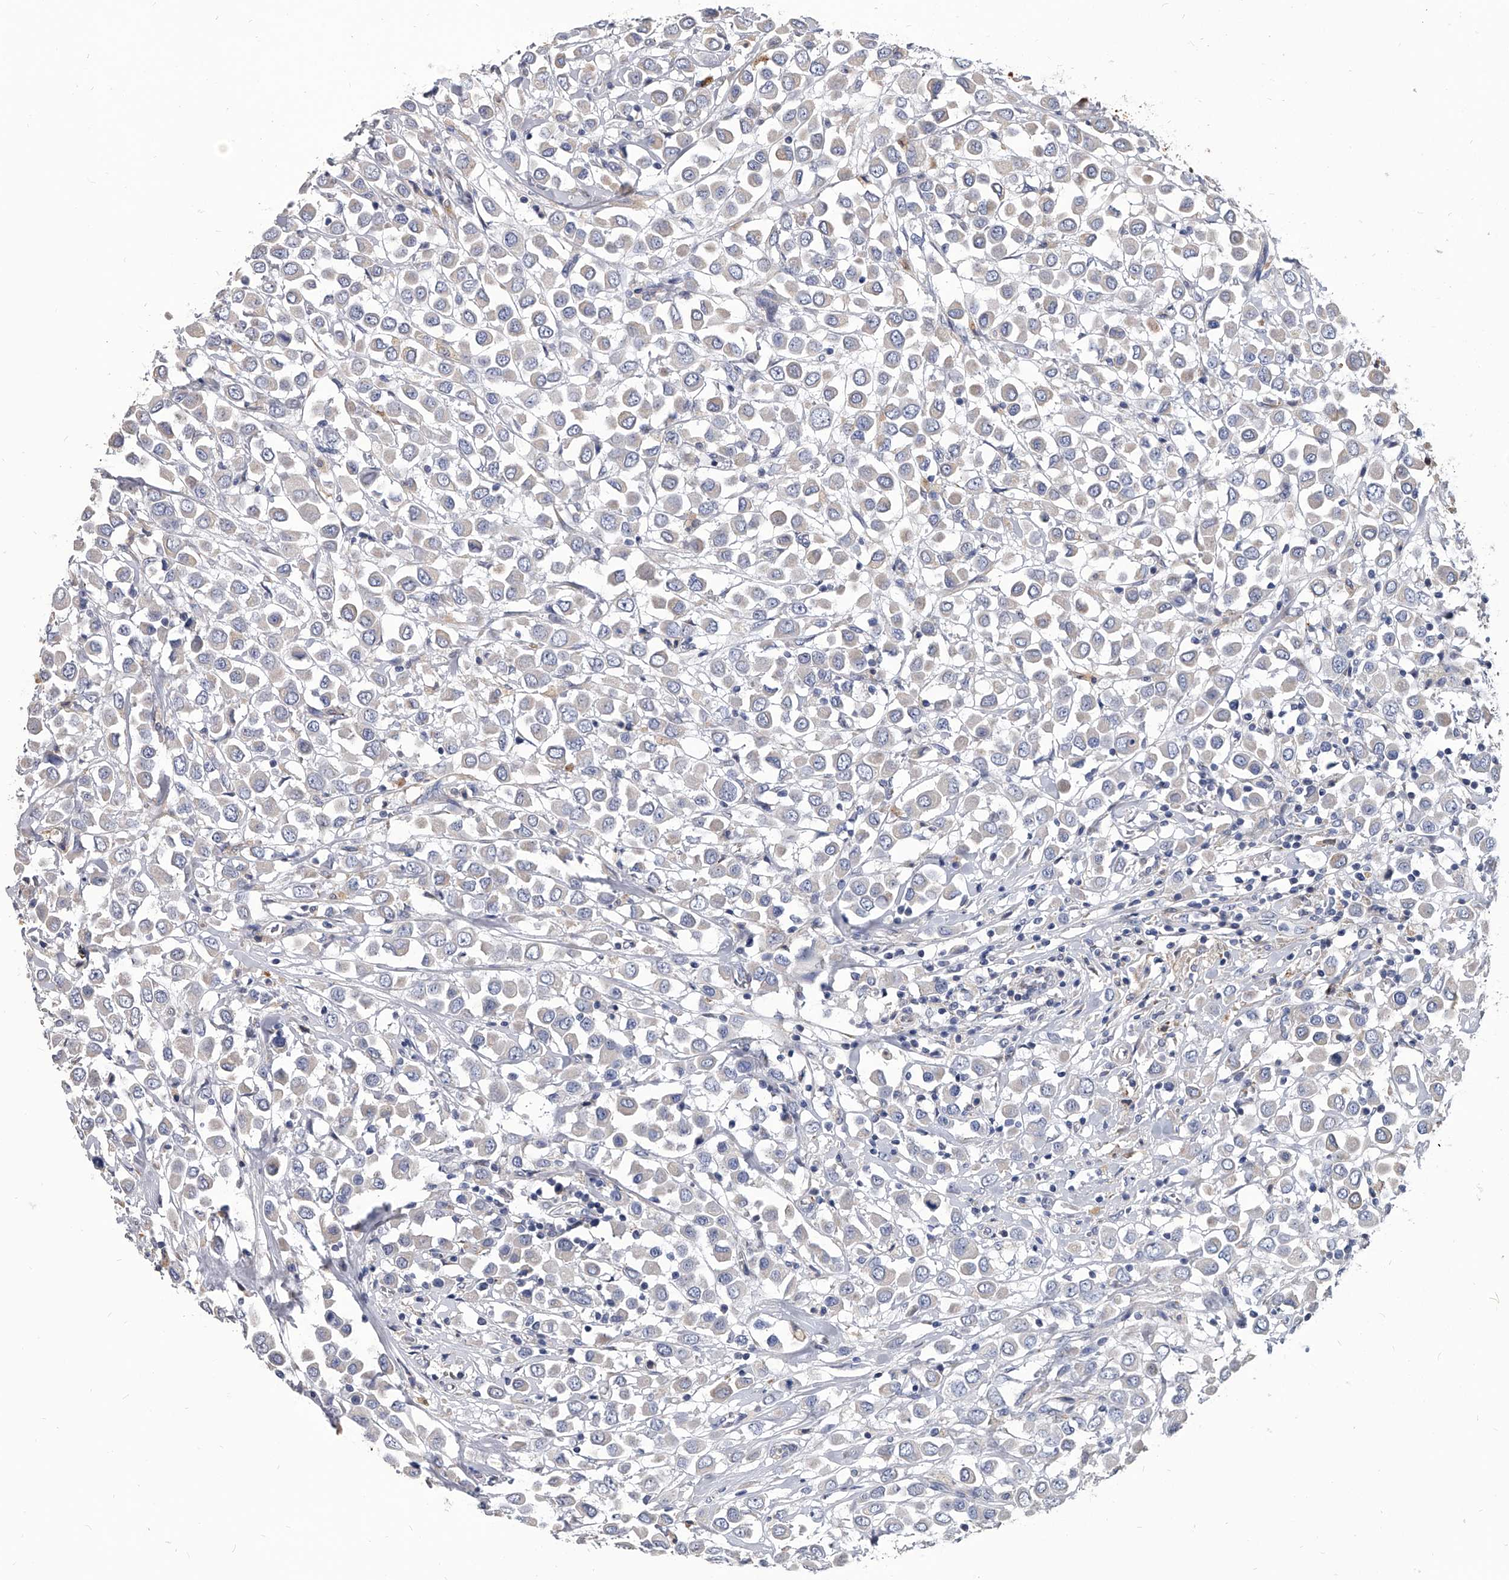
{"staining": {"intensity": "negative", "quantity": "none", "location": "none"}, "tissue": "breast cancer", "cell_type": "Tumor cells", "image_type": "cancer", "snomed": [{"axis": "morphology", "description": "Duct carcinoma"}, {"axis": "topography", "description": "Breast"}], "caption": "This is an immunohistochemistry (IHC) photomicrograph of breast cancer. There is no expression in tumor cells.", "gene": "SPP1", "patient": {"sex": "female", "age": 61}}